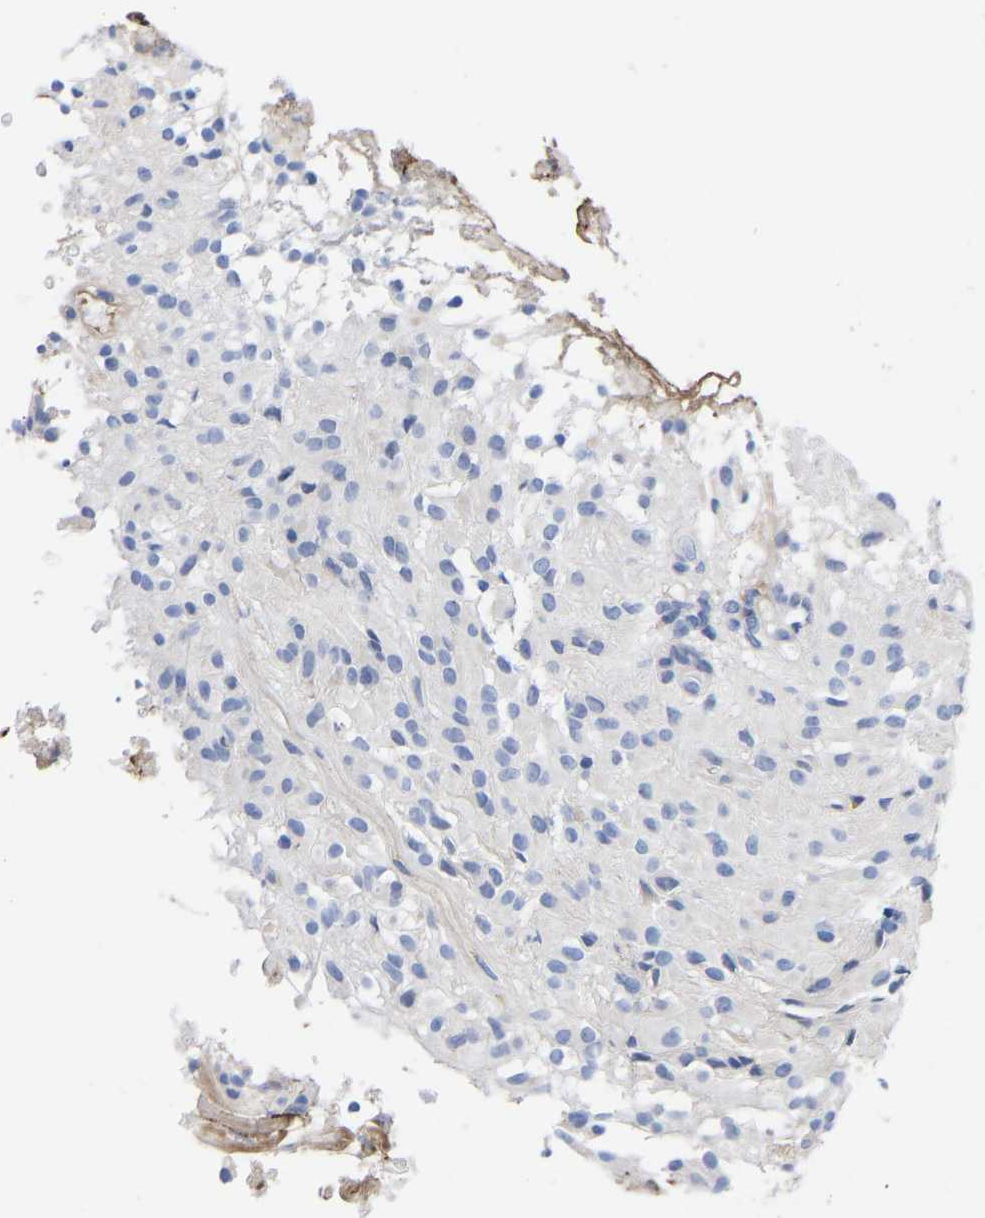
{"staining": {"intensity": "negative", "quantity": "none", "location": "none"}, "tissue": "glioma", "cell_type": "Tumor cells", "image_type": "cancer", "snomed": [{"axis": "morphology", "description": "Glioma, malignant, High grade"}, {"axis": "topography", "description": "Brain"}], "caption": "Tumor cells are negative for protein expression in human high-grade glioma (malignant). (DAB immunohistochemistry (IHC), high magnification).", "gene": "GPA33", "patient": {"sex": "female", "age": 59}}